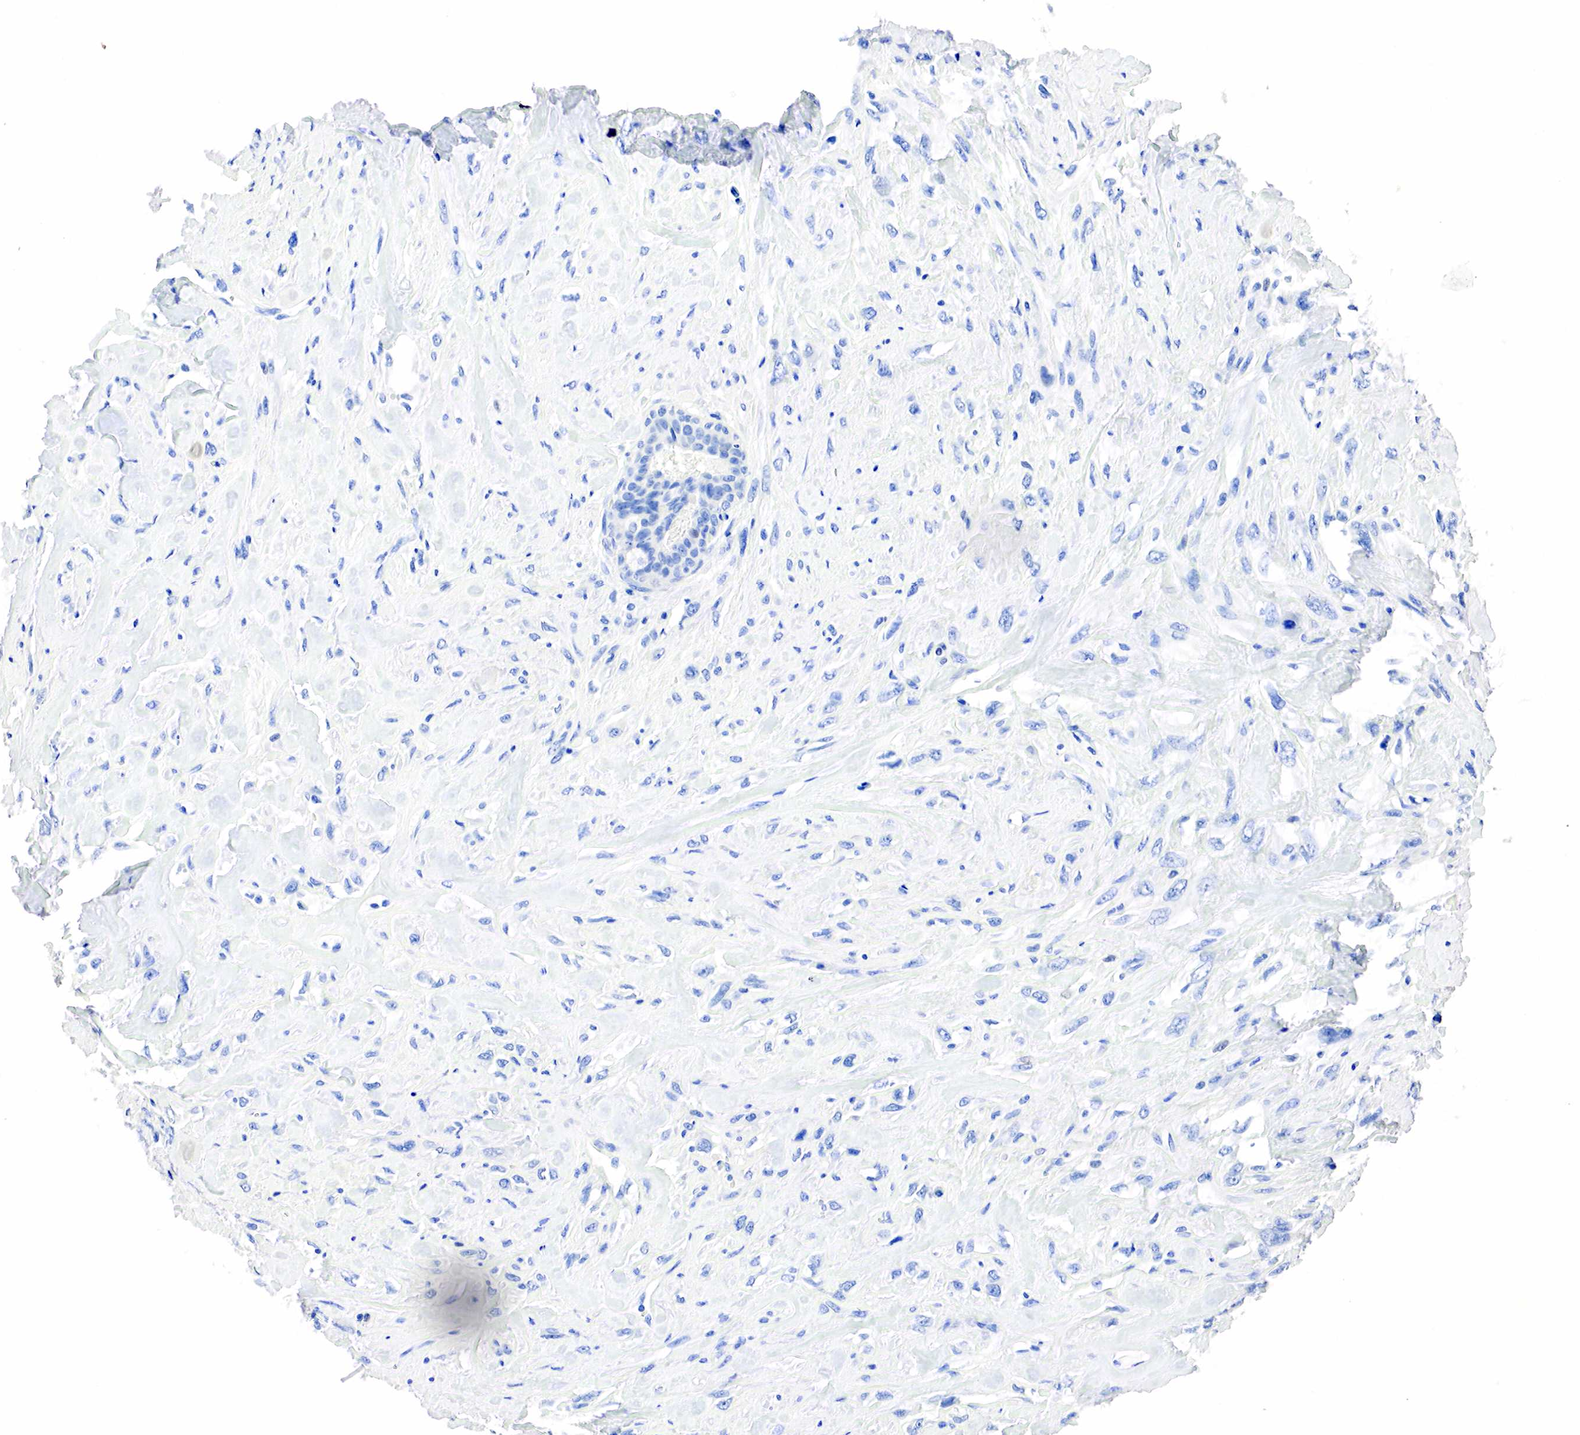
{"staining": {"intensity": "negative", "quantity": "none", "location": "none"}, "tissue": "breast cancer", "cell_type": "Tumor cells", "image_type": "cancer", "snomed": [{"axis": "morphology", "description": "Neoplasm, malignant, NOS"}, {"axis": "topography", "description": "Breast"}], "caption": "Breast cancer was stained to show a protein in brown. There is no significant staining in tumor cells.", "gene": "SST", "patient": {"sex": "female", "age": 50}}